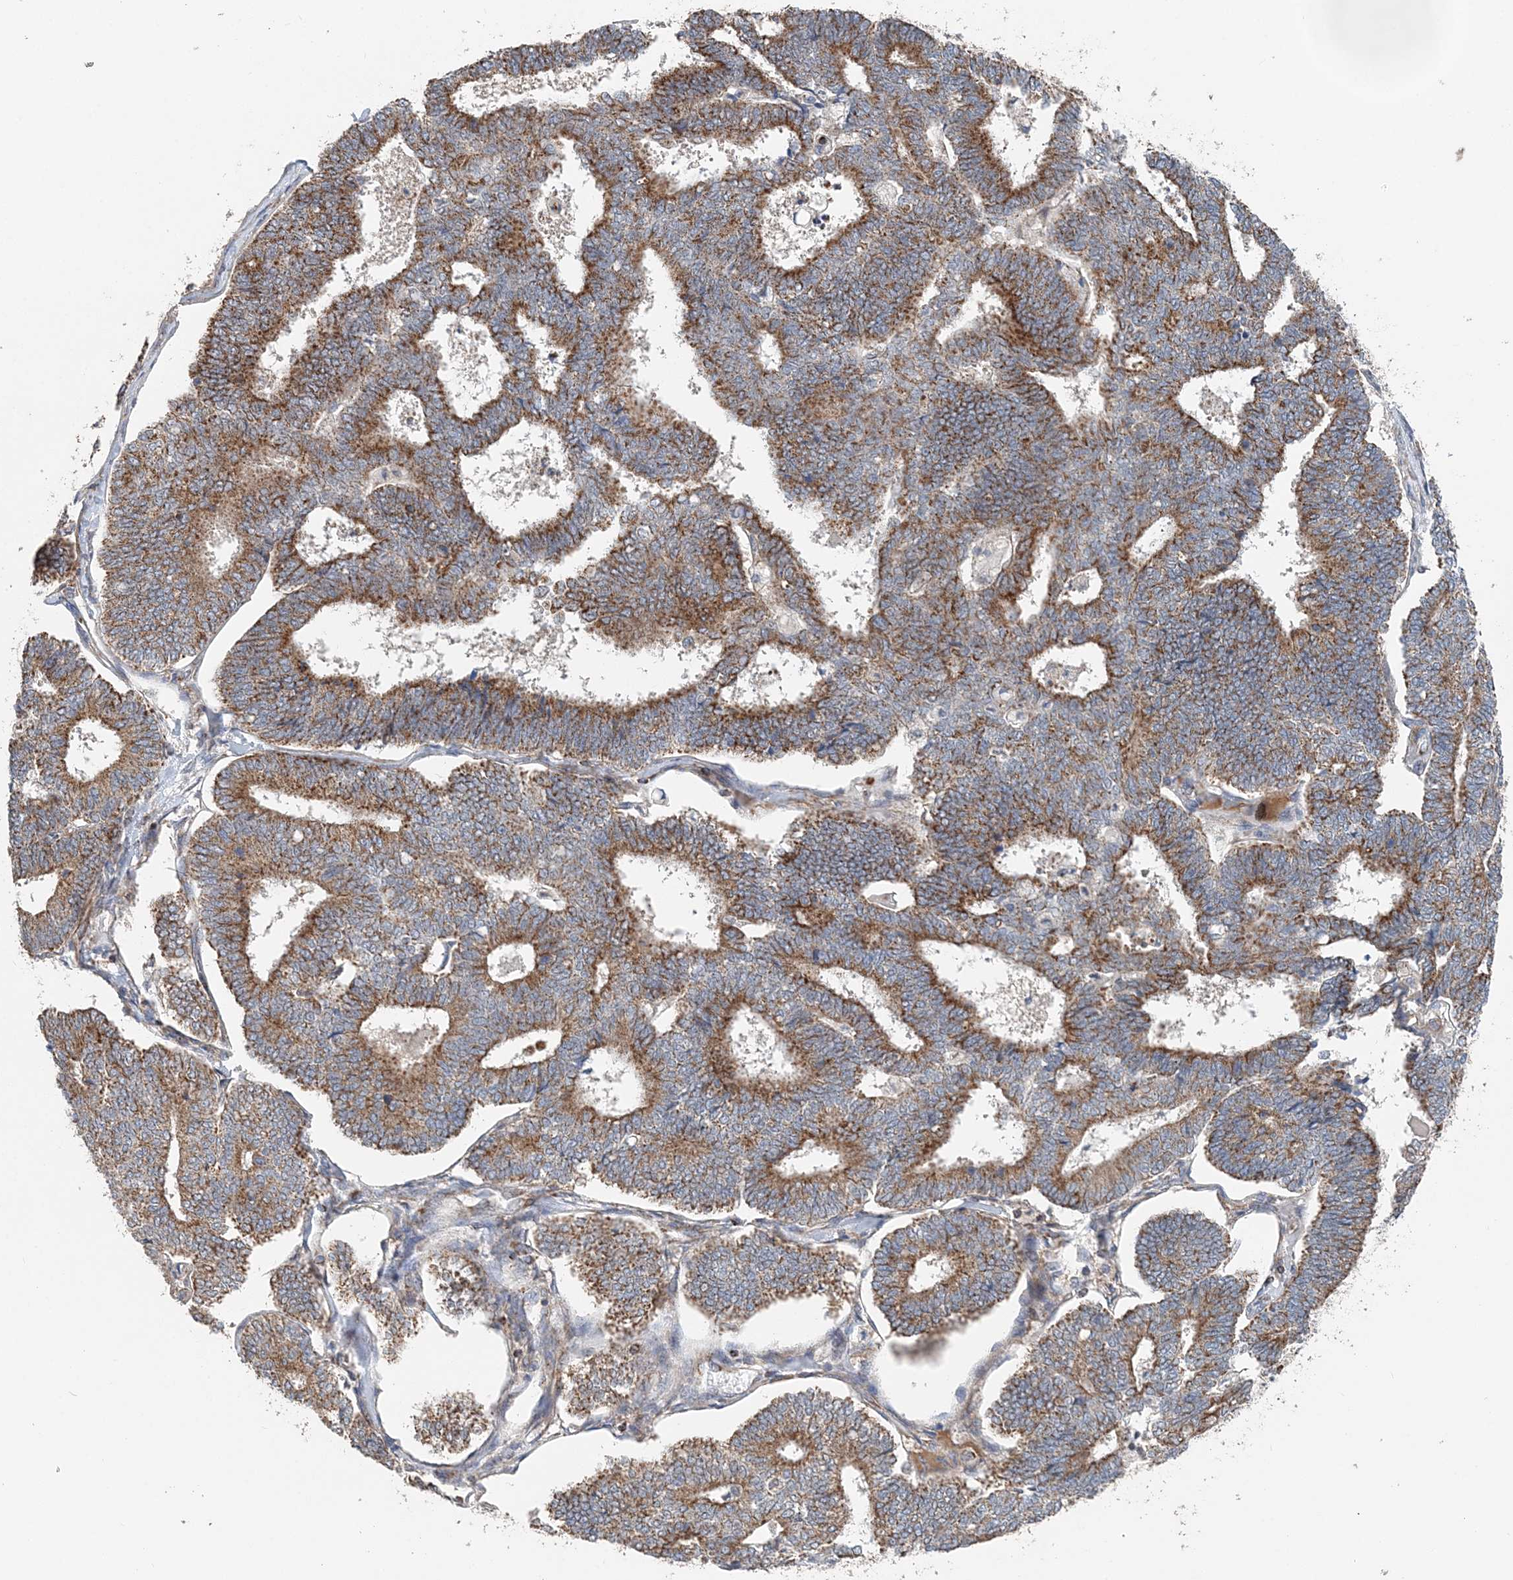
{"staining": {"intensity": "moderate", "quantity": ">75%", "location": "cytoplasmic/membranous"}, "tissue": "endometrial cancer", "cell_type": "Tumor cells", "image_type": "cancer", "snomed": [{"axis": "morphology", "description": "Adenocarcinoma, NOS"}, {"axis": "topography", "description": "Endometrium"}], "caption": "Endometrial adenocarcinoma stained with IHC shows moderate cytoplasmic/membranous expression in approximately >75% of tumor cells.", "gene": "SPRY2", "patient": {"sex": "female", "age": 70}}